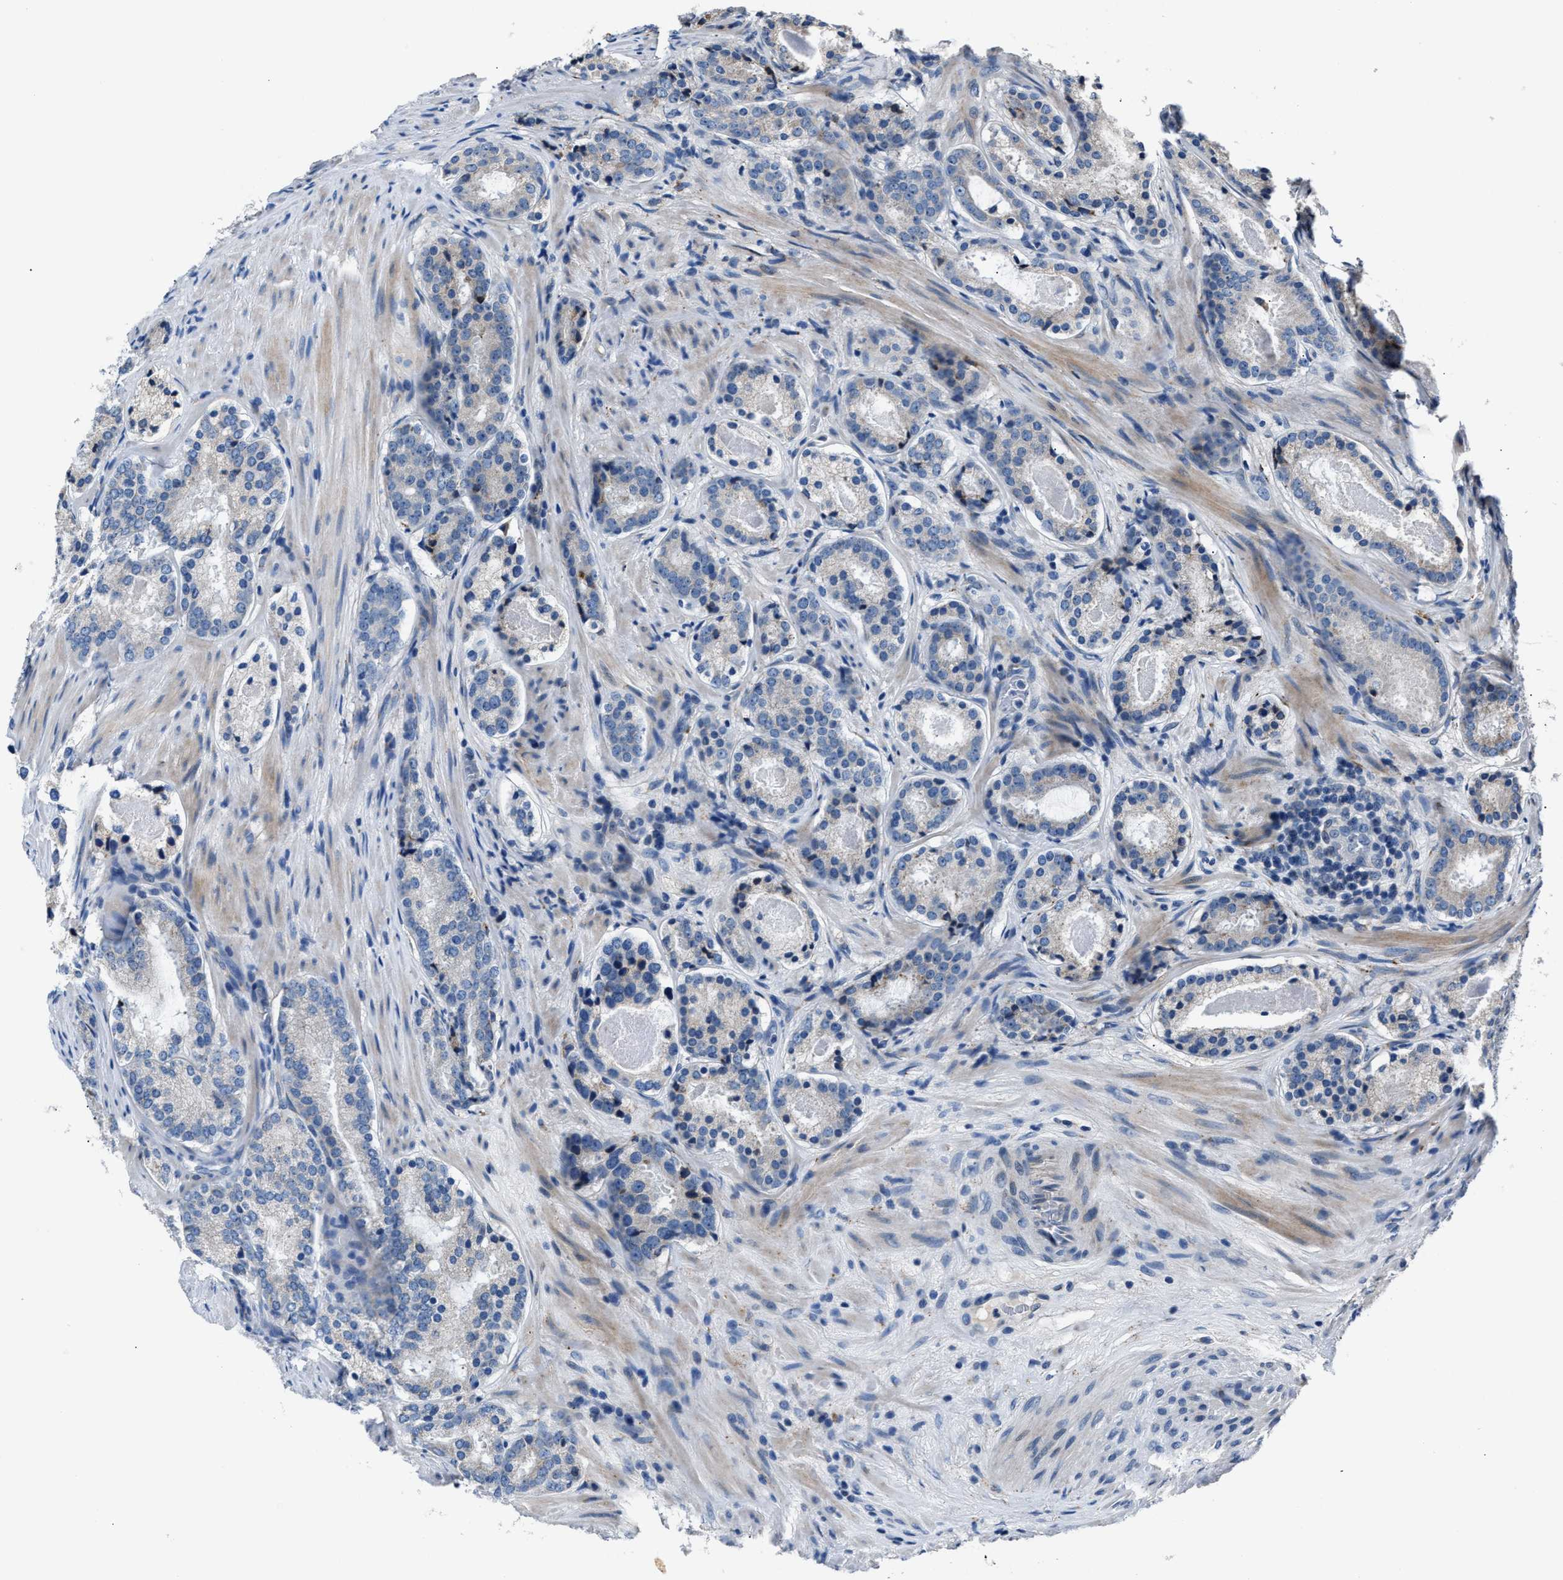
{"staining": {"intensity": "negative", "quantity": "none", "location": "none"}, "tissue": "prostate cancer", "cell_type": "Tumor cells", "image_type": "cancer", "snomed": [{"axis": "morphology", "description": "Adenocarcinoma, Low grade"}, {"axis": "topography", "description": "Prostate"}], "caption": "IHC photomicrograph of neoplastic tissue: human adenocarcinoma (low-grade) (prostate) stained with DAB reveals no significant protein staining in tumor cells. Brightfield microscopy of immunohistochemistry (IHC) stained with DAB (brown) and hematoxylin (blue), captured at high magnification.", "gene": "DNAJC24", "patient": {"sex": "male", "age": 69}}